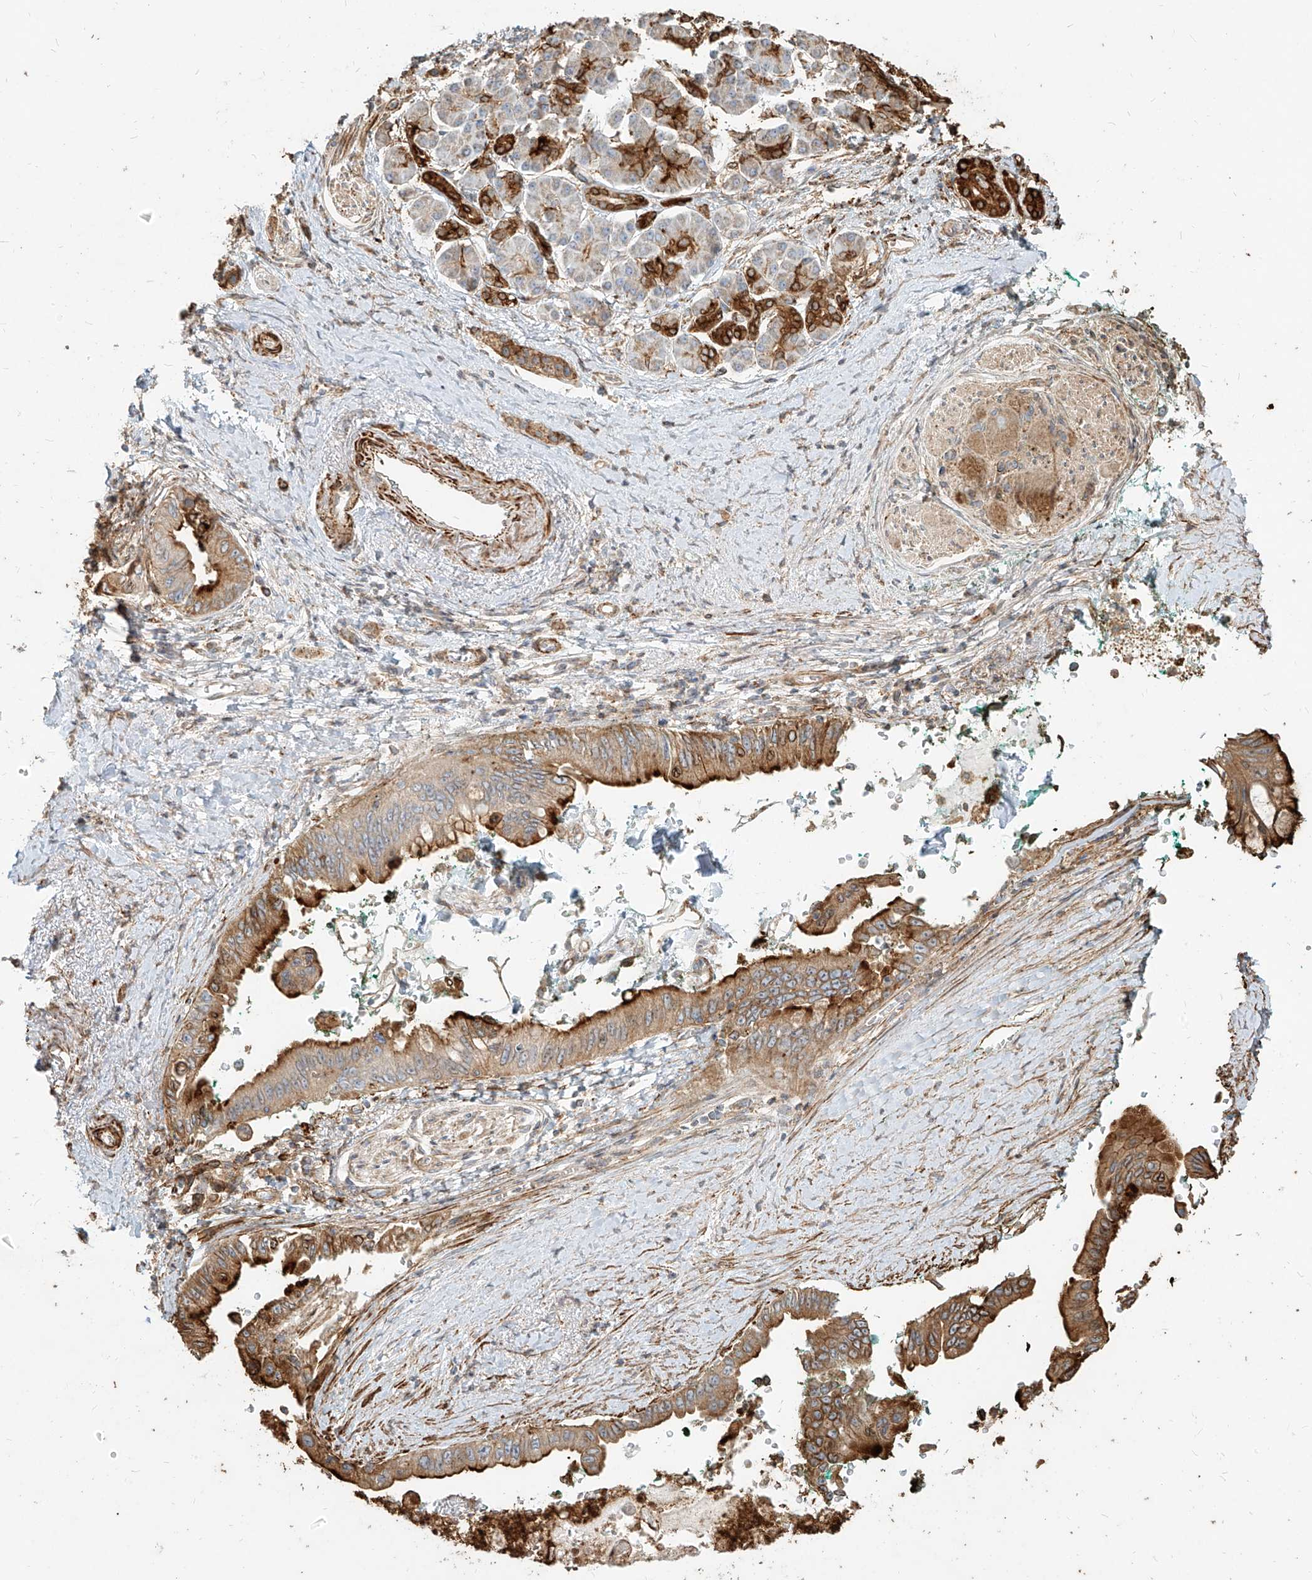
{"staining": {"intensity": "moderate", "quantity": "25%-75%", "location": "cytoplasmic/membranous"}, "tissue": "pancreatic cancer", "cell_type": "Tumor cells", "image_type": "cancer", "snomed": [{"axis": "morphology", "description": "Adenocarcinoma, NOS"}, {"axis": "topography", "description": "Pancreas"}], "caption": "Protein expression analysis of human pancreatic cancer (adenocarcinoma) reveals moderate cytoplasmic/membranous staining in approximately 25%-75% of tumor cells.", "gene": "MTX2", "patient": {"sex": "male", "age": 78}}